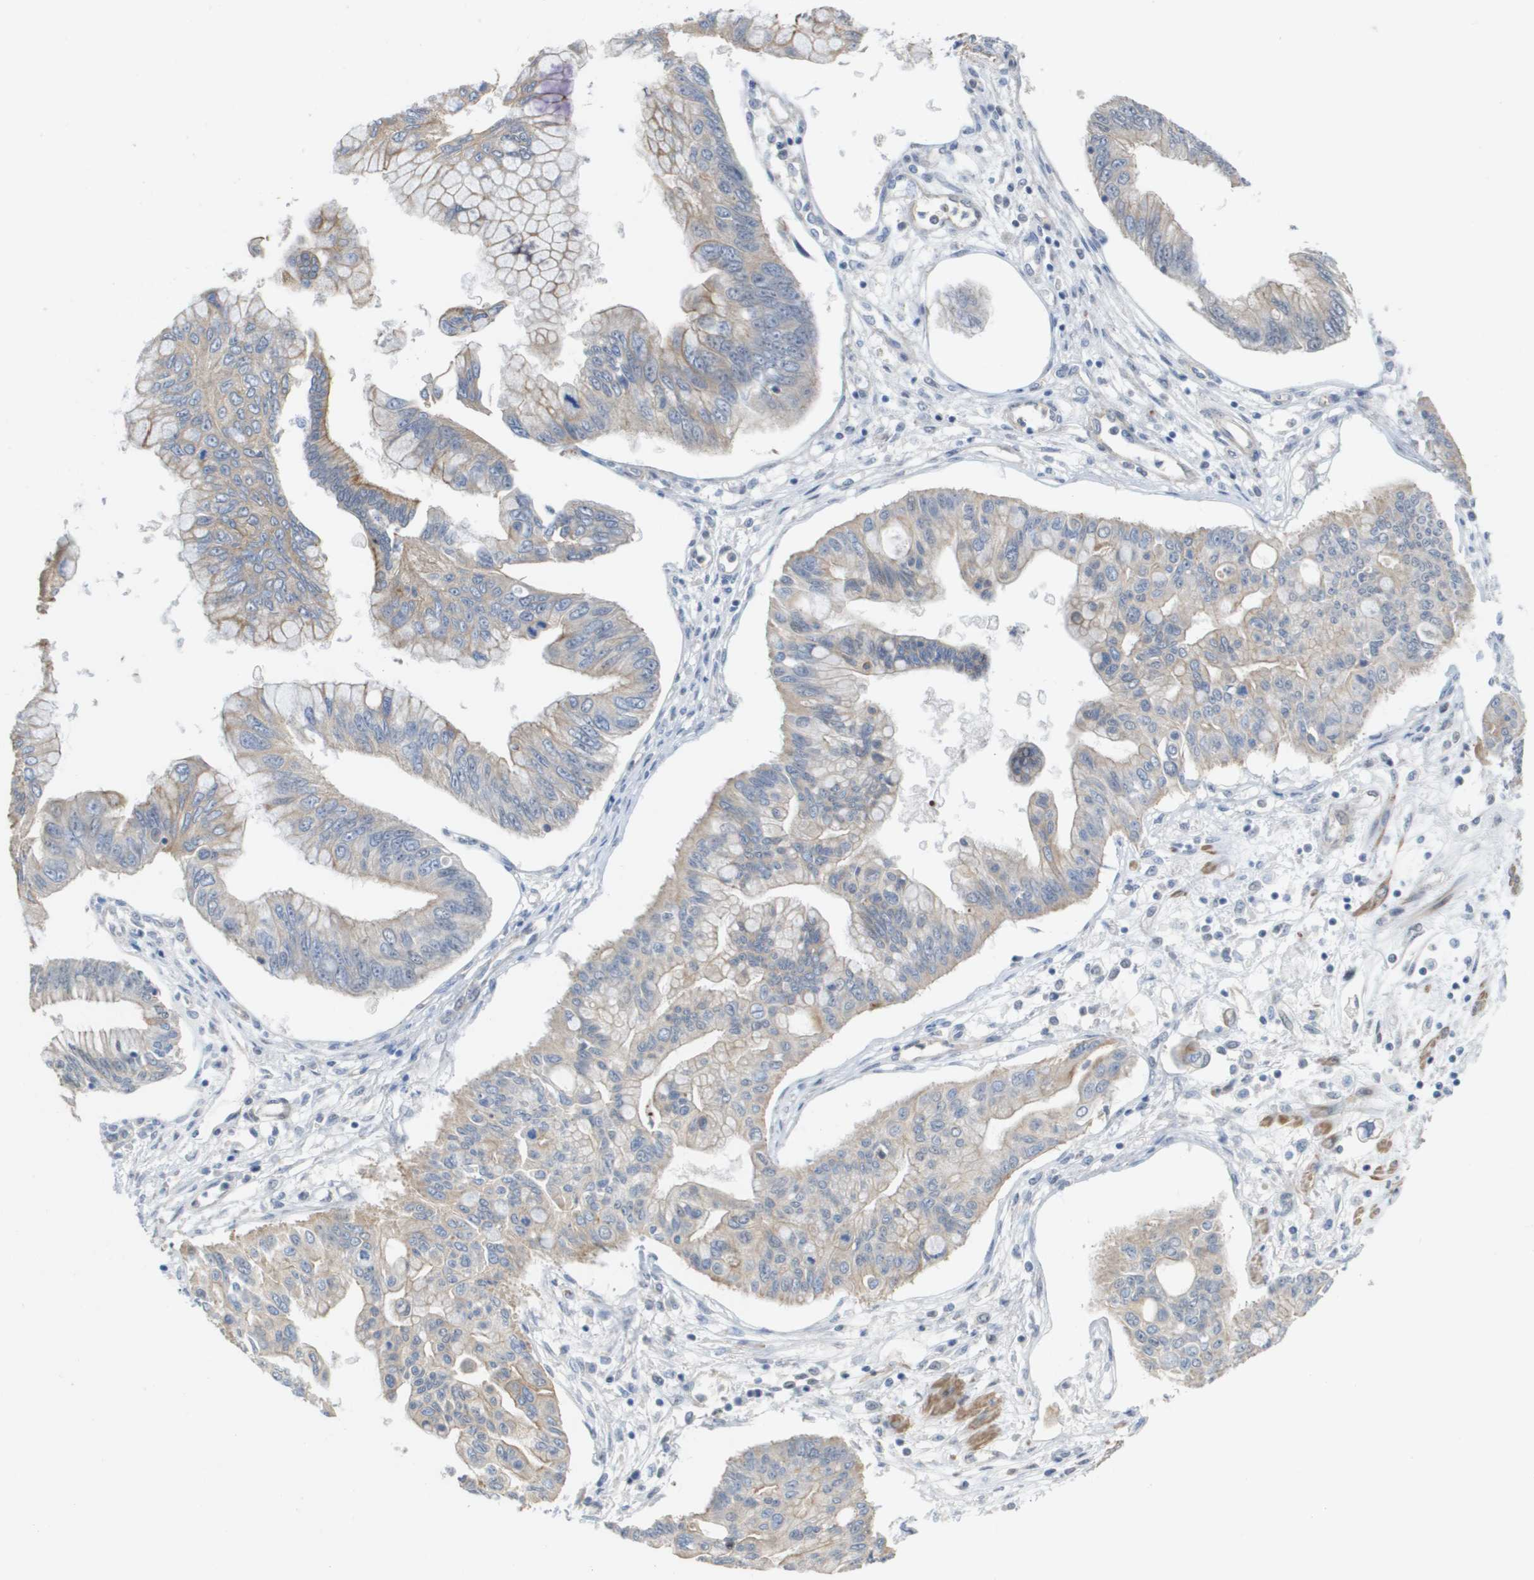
{"staining": {"intensity": "negative", "quantity": "none", "location": "none"}, "tissue": "pancreatic cancer", "cell_type": "Tumor cells", "image_type": "cancer", "snomed": [{"axis": "morphology", "description": "Adenocarcinoma, NOS"}, {"axis": "topography", "description": "Pancreas"}], "caption": "IHC micrograph of neoplastic tissue: adenocarcinoma (pancreatic) stained with DAB shows no significant protein staining in tumor cells. (Brightfield microscopy of DAB (3,3'-diaminobenzidine) immunohistochemistry (IHC) at high magnification).", "gene": "RNF112", "patient": {"sex": "female", "age": 77}}